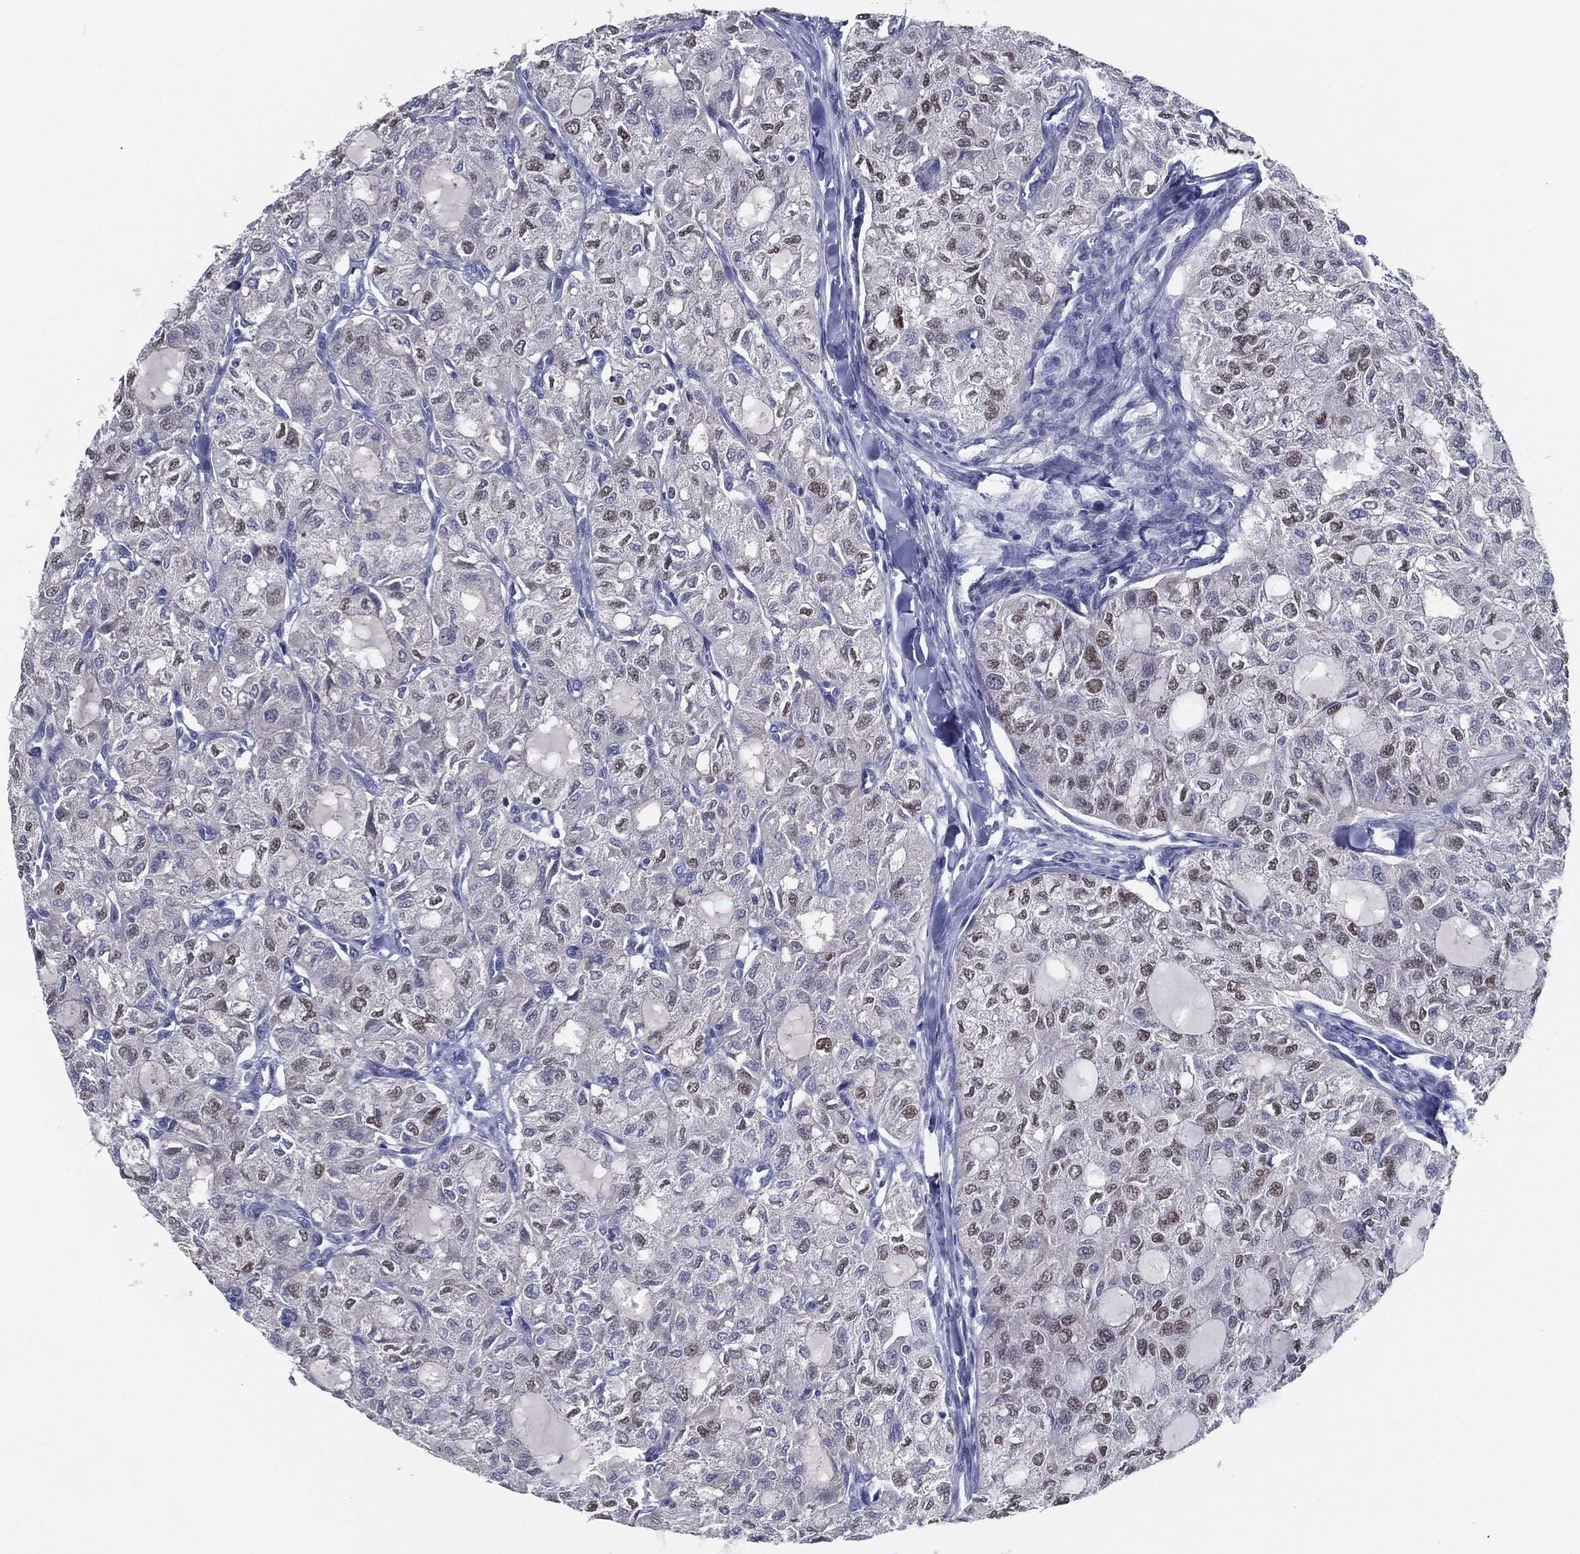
{"staining": {"intensity": "moderate", "quantity": "<25%", "location": "nuclear"}, "tissue": "thyroid cancer", "cell_type": "Tumor cells", "image_type": "cancer", "snomed": [{"axis": "morphology", "description": "Follicular adenoma carcinoma, NOS"}, {"axis": "topography", "description": "Thyroid gland"}], "caption": "Human thyroid follicular adenoma carcinoma stained with a protein marker displays moderate staining in tumor cells.", "gene": "SLC13A4", "patient": {"sex": "male", "age": 75}}